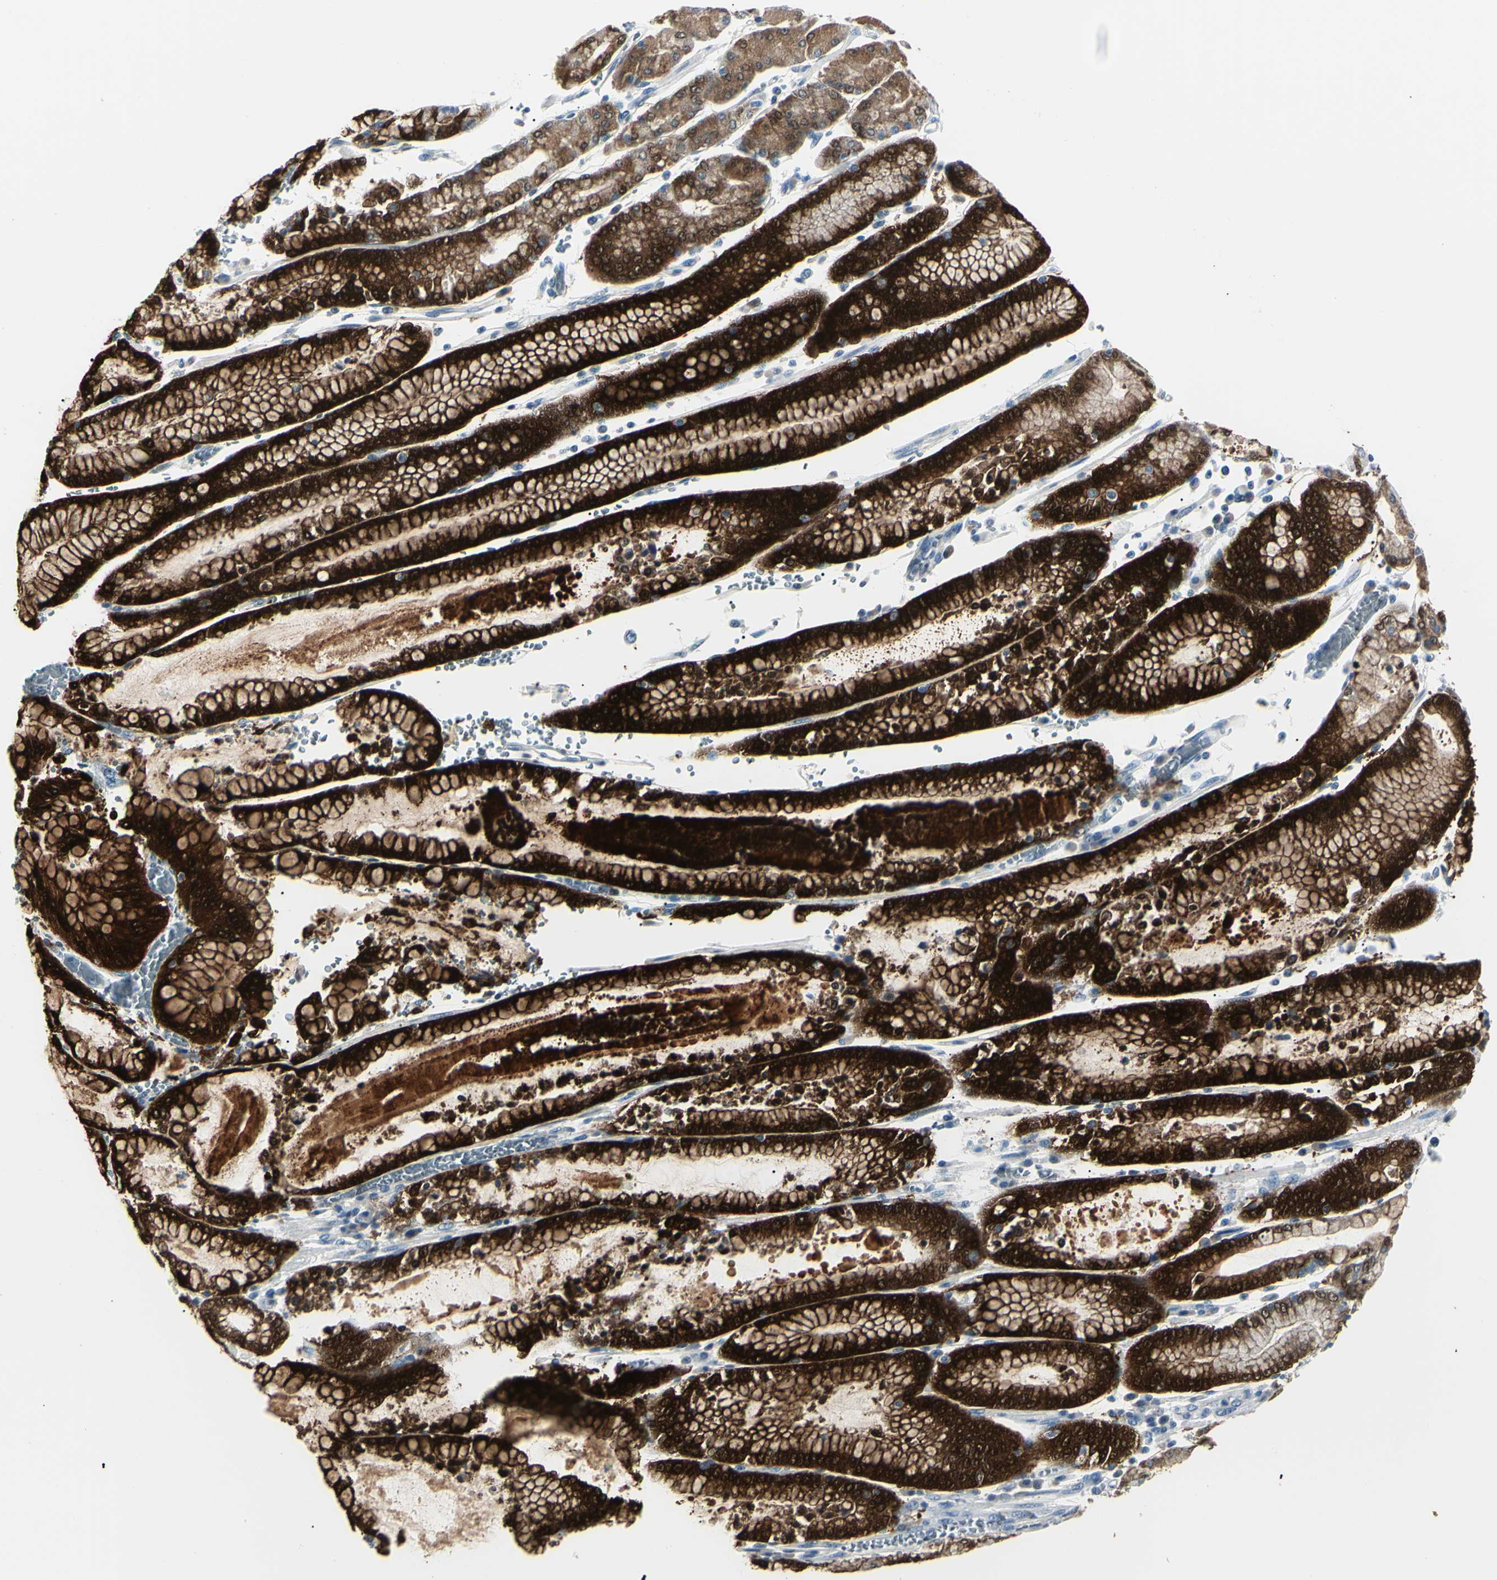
{"staining": {"intensity": "strong", "quantity": ">75%", "location": "cytoplasmic/membranous,nuclear"}, "tissue": "stomach cancer", "cell_type": "Tumor cells", "image_type": "cancer", "snomed": [{"axis": "morphology", "description": "Normal tissue, NOS"}, {"axis": "morphology", "description": "Adenocarcinoma, NOS"}, {"axis": "topography", "description": "Stomach, upper"}, {"axis": "topography", "description": "Stomach"}], "caption": "Protein staining of stomach cancer tissue displays strong cytoplasmic/membranous and nuclear positivity in approximately >75% of tumor cells.", "gene": "AKR1C3", "patient": {"sex": "male", "age": 76}}